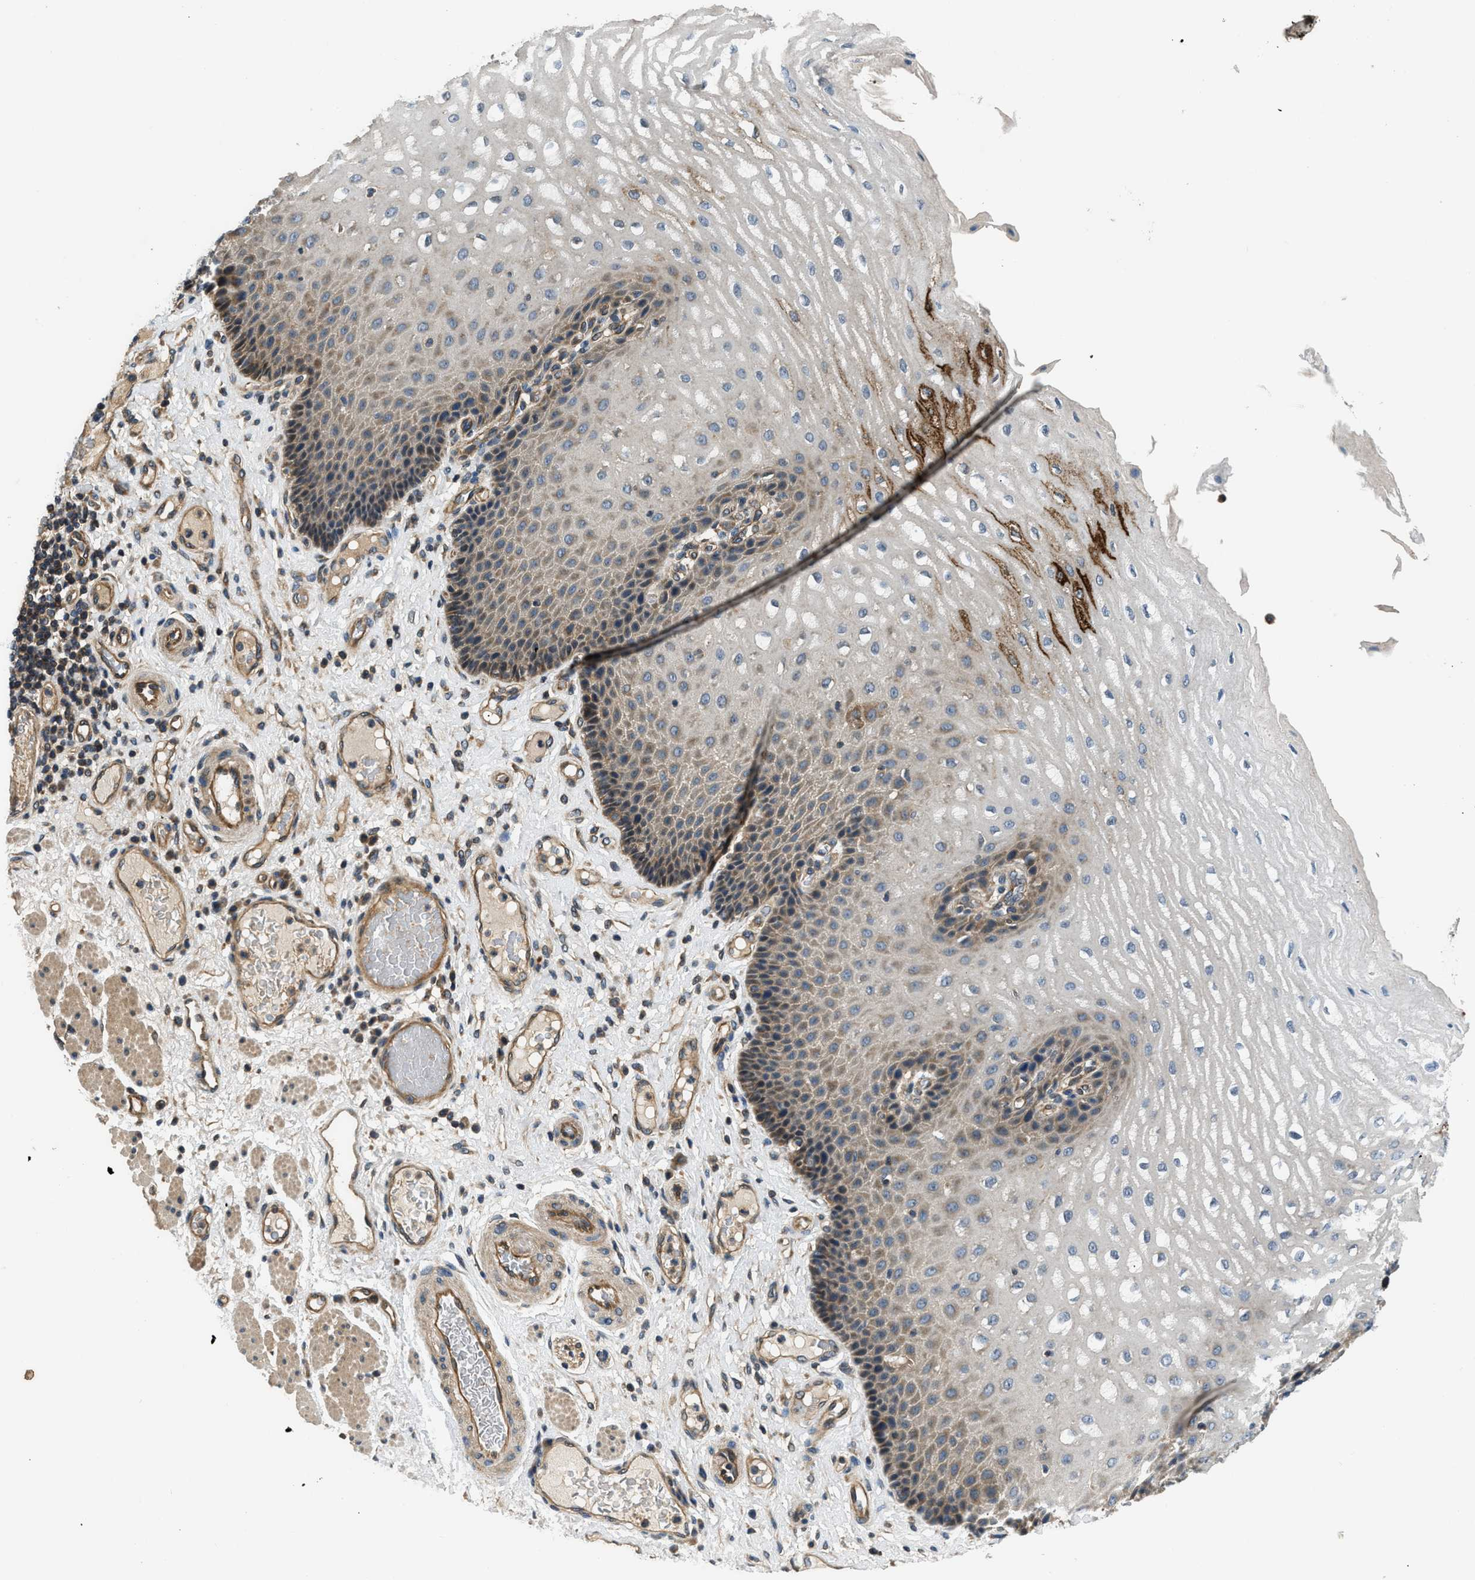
{"staining": {"intensity": "strong", "quantity": "25%-75%", "location": "cytoplasmic/membranous"}, "tissue": "esophagus", "cell_type": "Squamous epithelial cells", "image_type": "normal", "snomed": [{"axis": "morphology", "description": "Normal tissue, NOS"}, {"axis": "topography", "description": "Esophagus"}], "caption": "Strong cytoplasmic/membranous expression for a protein is seen in about 25%-75% of squamous epithelial cells of unremarkable esophagus using IHC.", "gene": "IL3RA", "patient": {"sex": "male", "age": 54}}